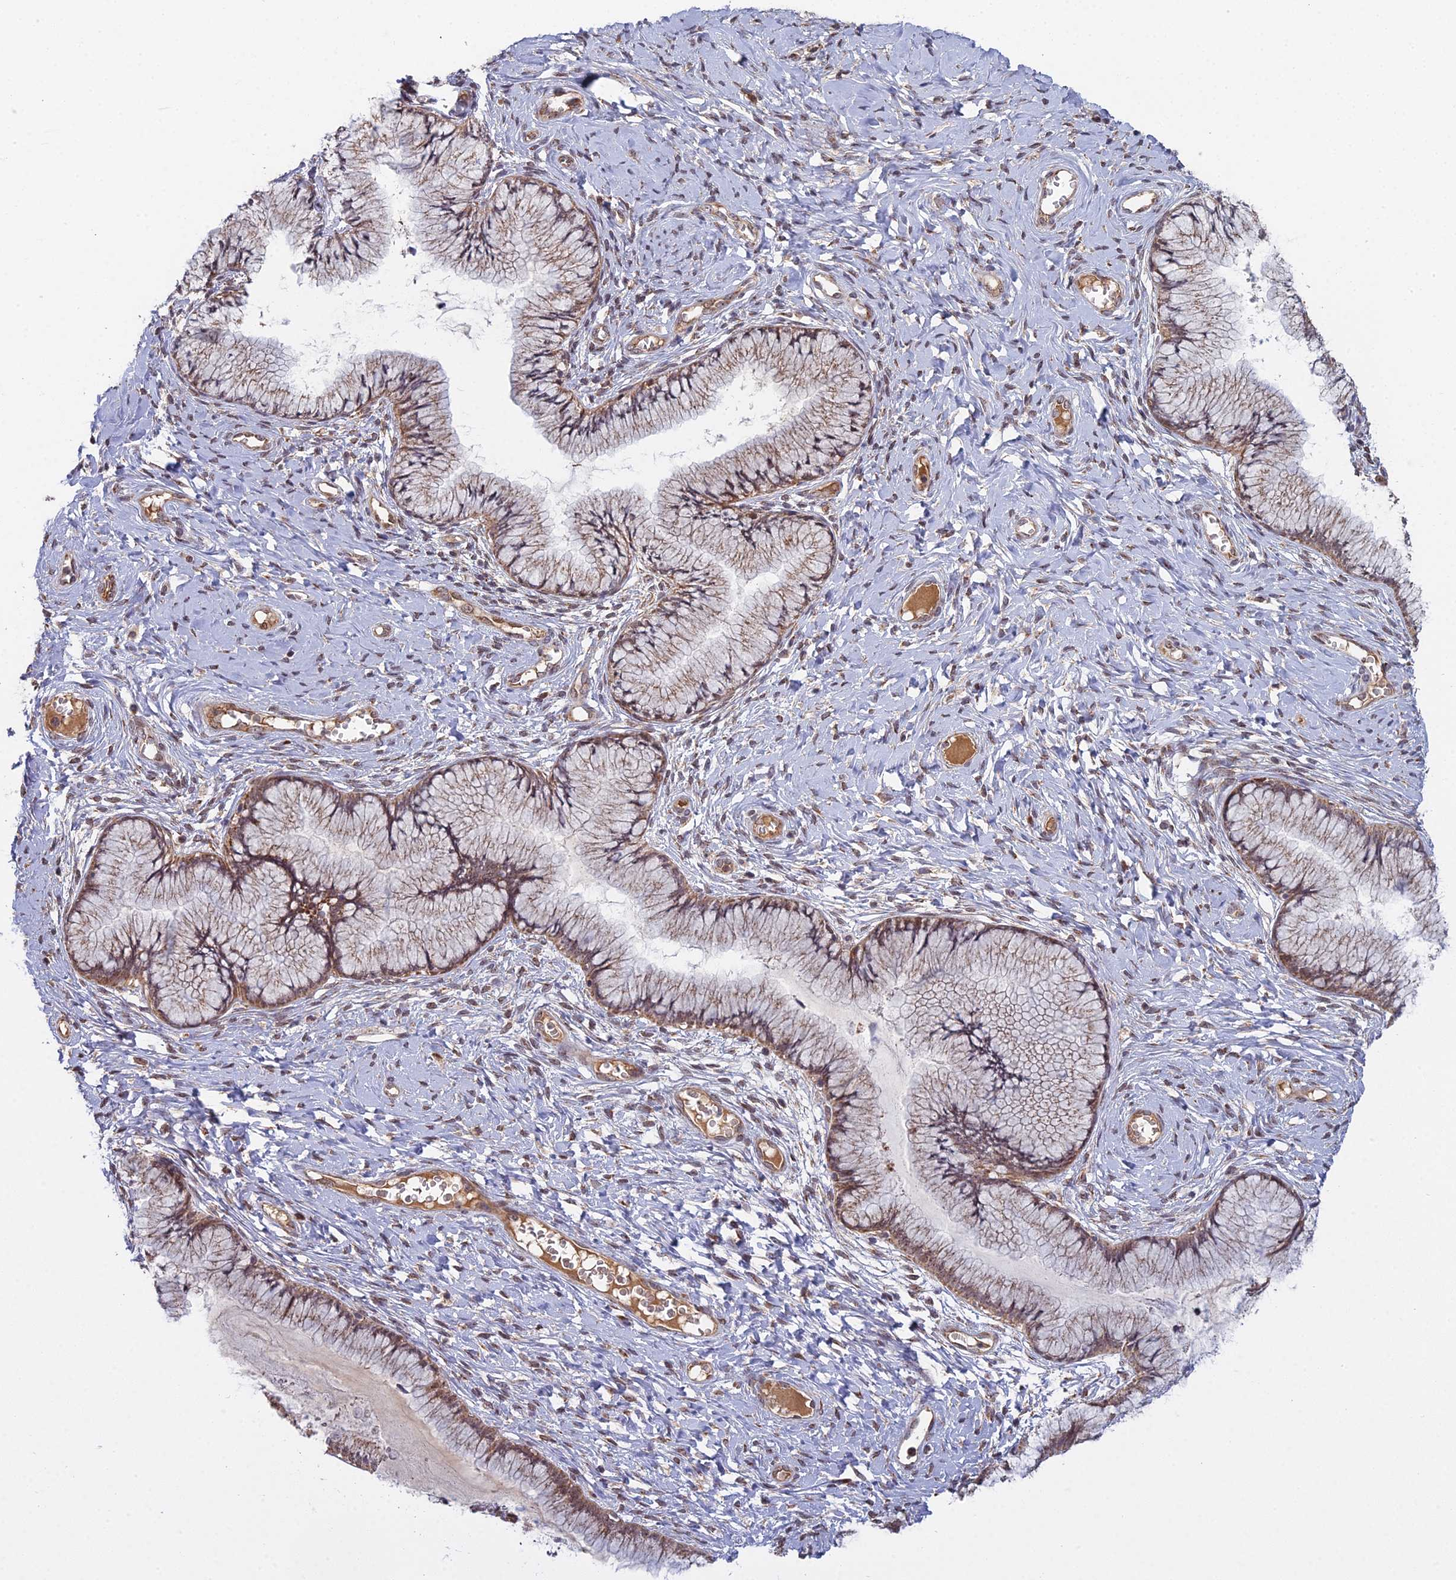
{"staining": {"intensity": "moderate", "quantity": ">75%", "location": "cytoplasmic/membranous,nuclear"}, "tissue": "cervix", "cell_type": "Glandular cells", "image_type": "normal", "snomed": [{"axis": "morphology", "description": "Normal tissue, NOS"}, {"axis": "topography", "description": "Cervix"}], "caption": "A medium amount of moderate cytoplasmic/membranous,nuclear expression is identified in about >75% of glandular cells in benign cervix.", "gene": "MEOX1", "patient": {"sex": "female", "age": 42}}